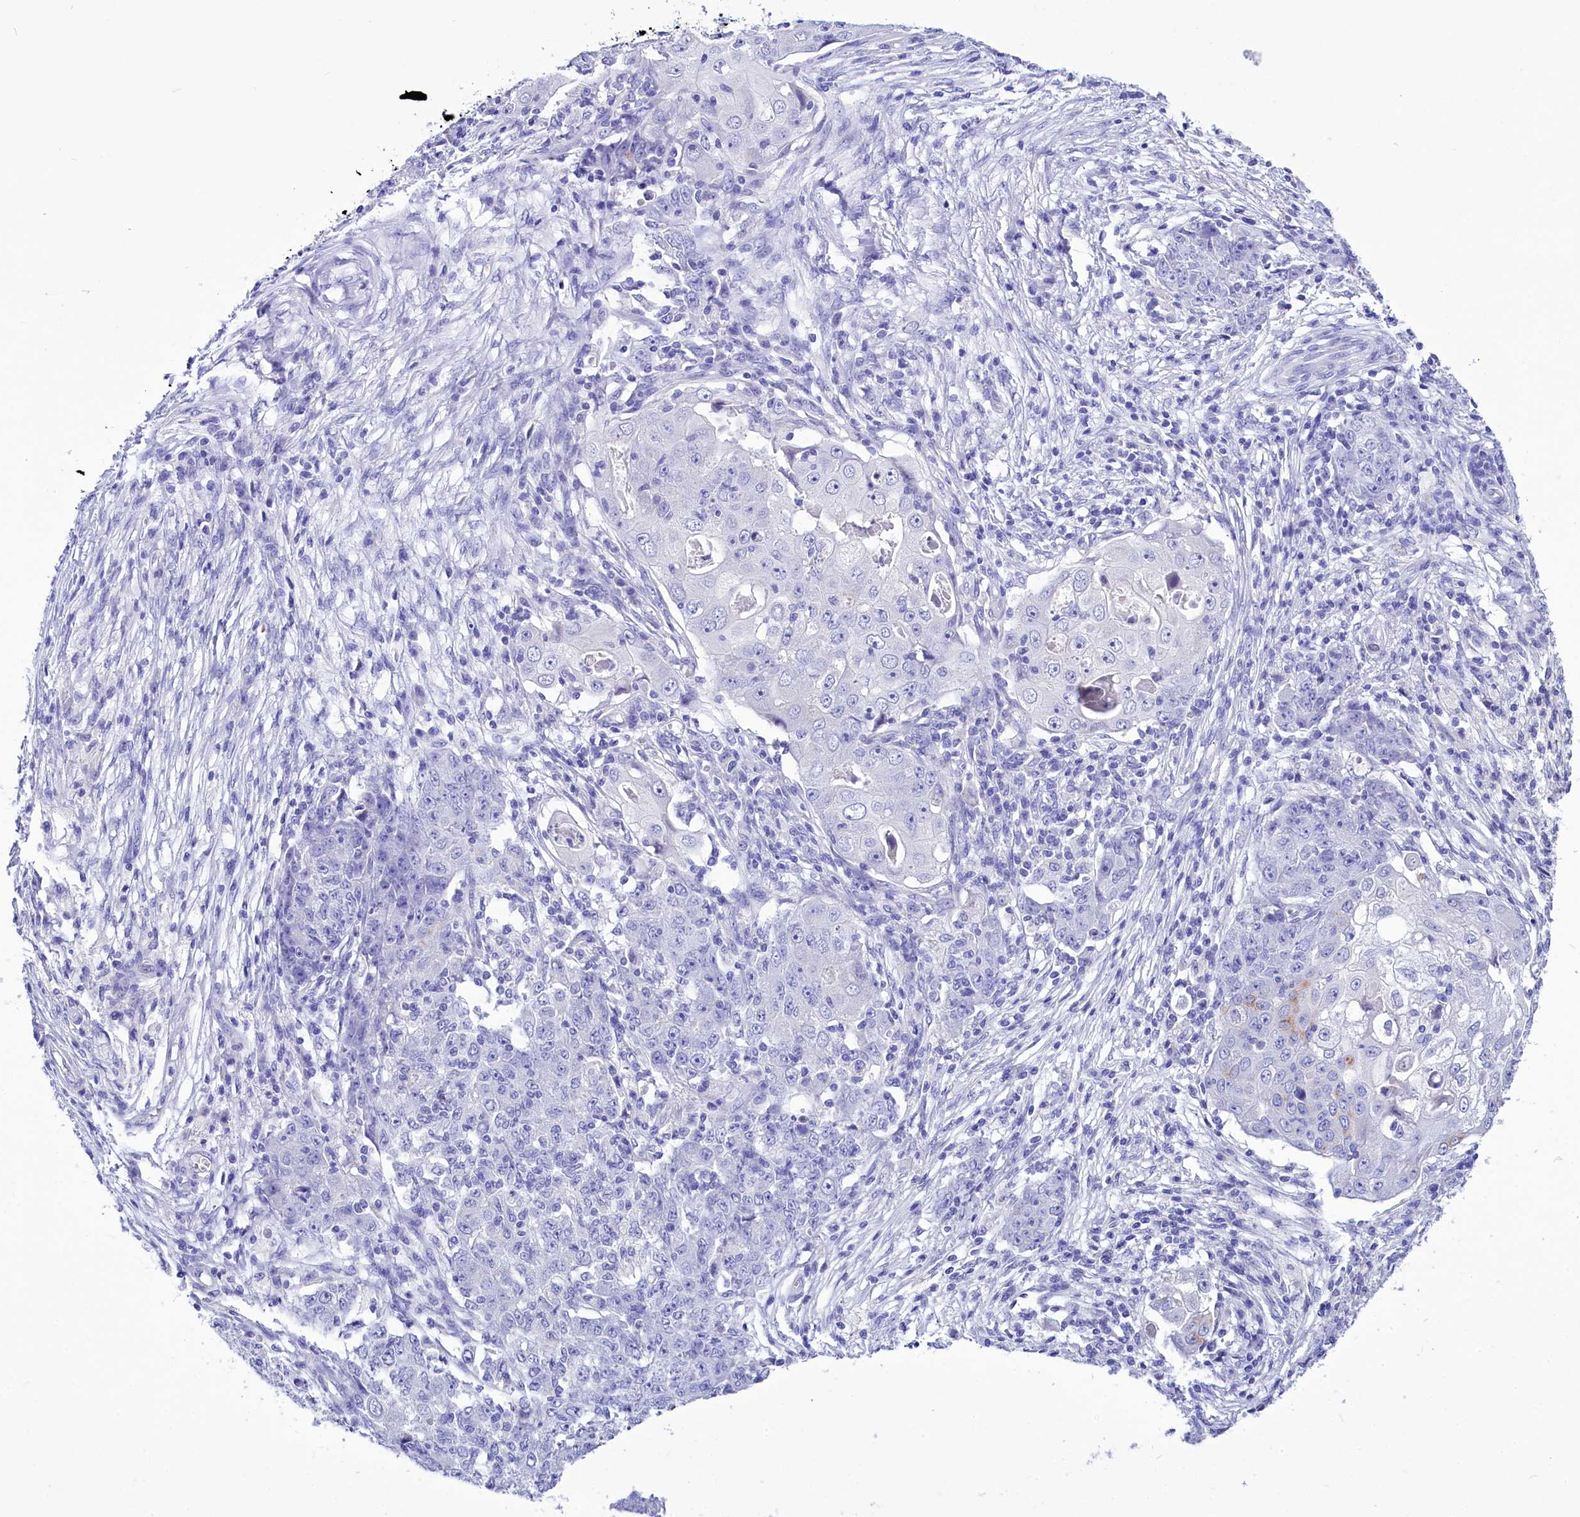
{"staining": {"intensity": "negative", "quantity": "none", "location": "none"}, "tissue": "ovarian cancer", "cell_type": "Tumor cells", "image_type": "cancer", "snomed": [{"axis": "morphology", "description": "Carcinoma, endometroid"}, {"axis": "topography", "description": "Ovary"}], "caption": "Ovarian endometroid carcinoma stained for a protein using immunohistochemistry shows no staining tumor cells.", "gene": "TTC36", "patient": {"sex": "female", "age": 42}}